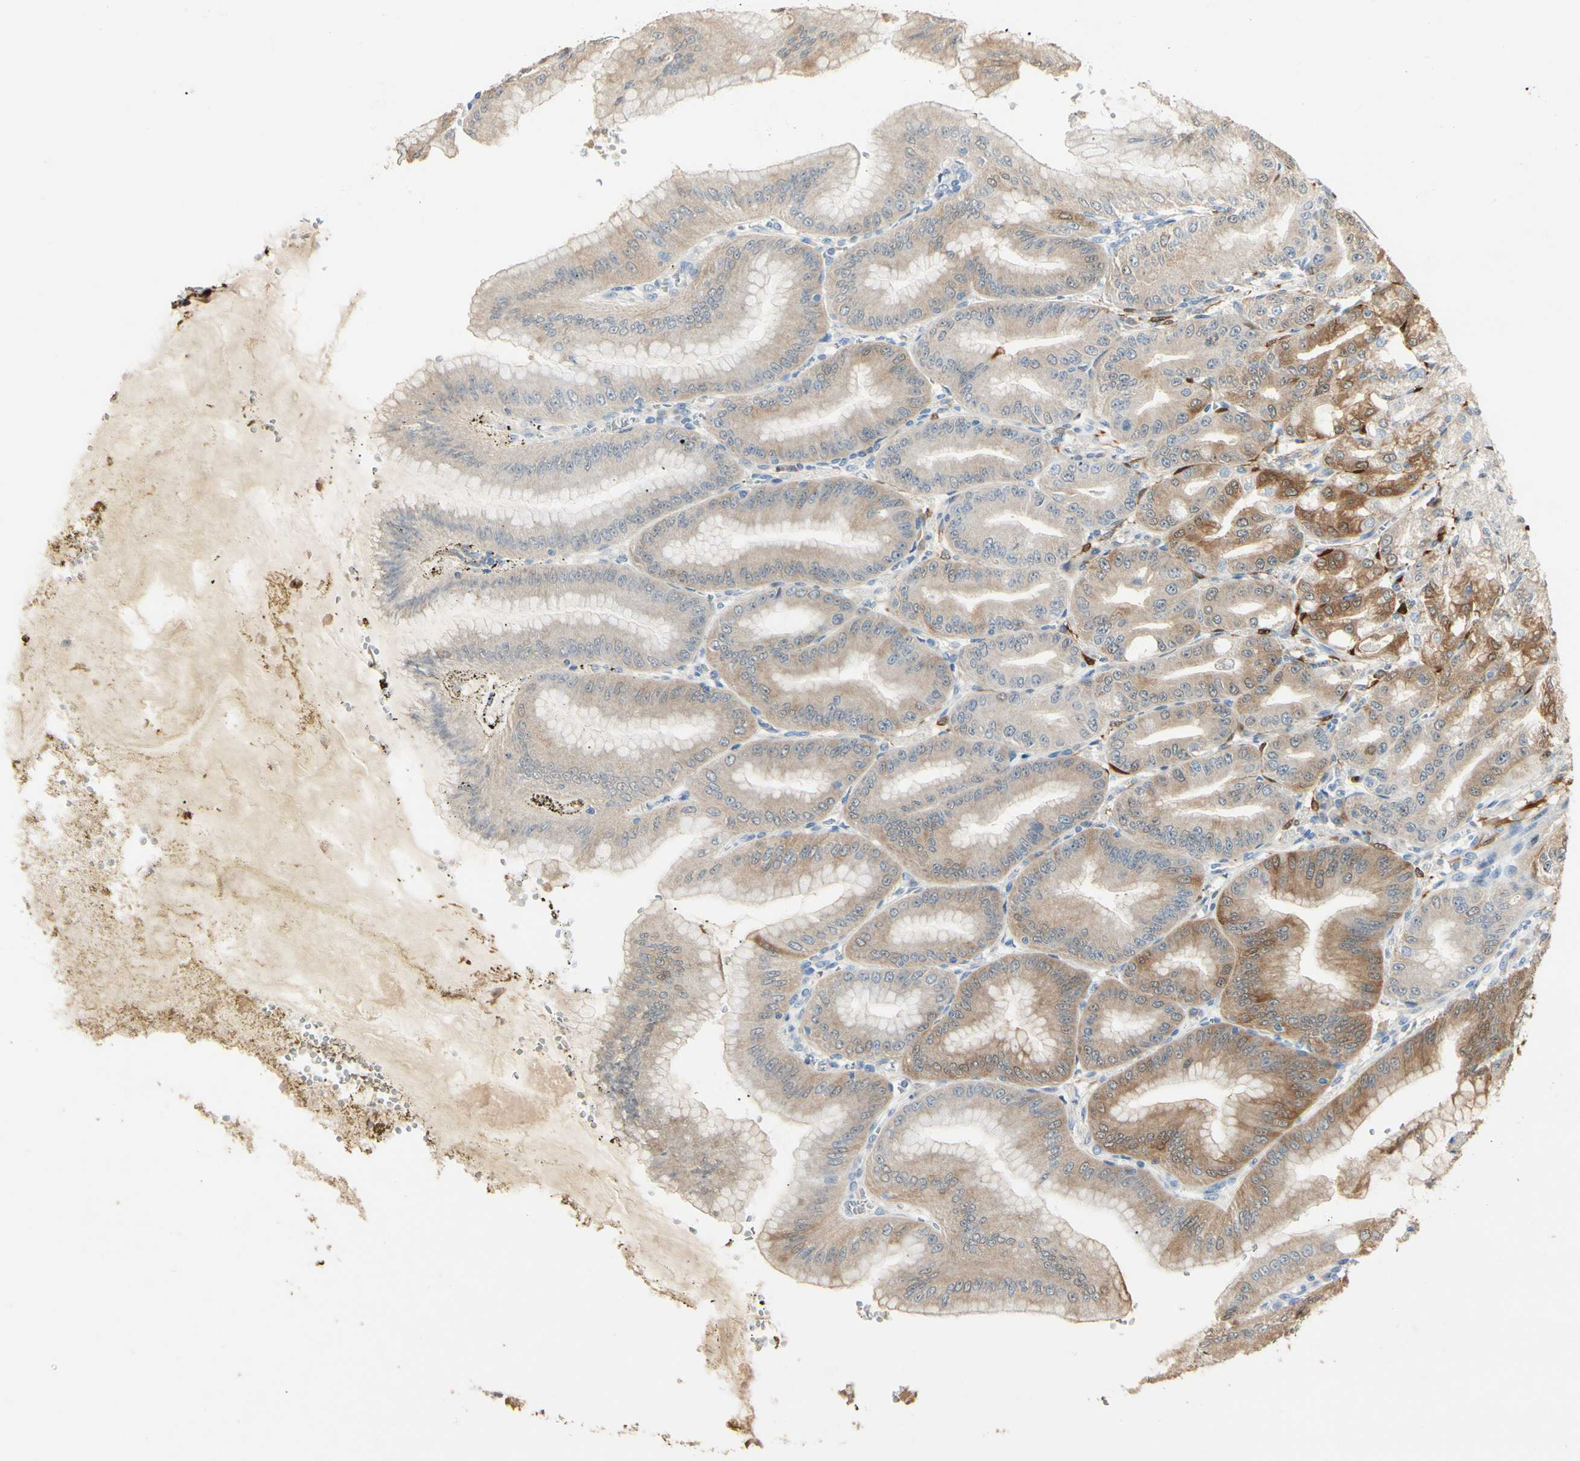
{"staining": {"intensity": "strong", "quantity": "25%-75%", "location": "cytoplasmic/membranous,nuclear"}, "tissue": "stomach", "cell_type": "Glandular cells", "image_type": "normal", "snomed": [{"axis": "morphology", "description": "Normal tissue, NOS"}, {"axis": "topography", "description": "Stomach, lower"}], "caption": "DAB immunohistochemical staining of unremarkable human stomach demonstrates strong cytoplasmic/membranous,nuclear protein positivity in approximately 25%-75% of glandular cells. (IHC, brightfield microscopy, high magnification).", "gene": "GNE", "patient": {"sex": "male", "age": 71}}